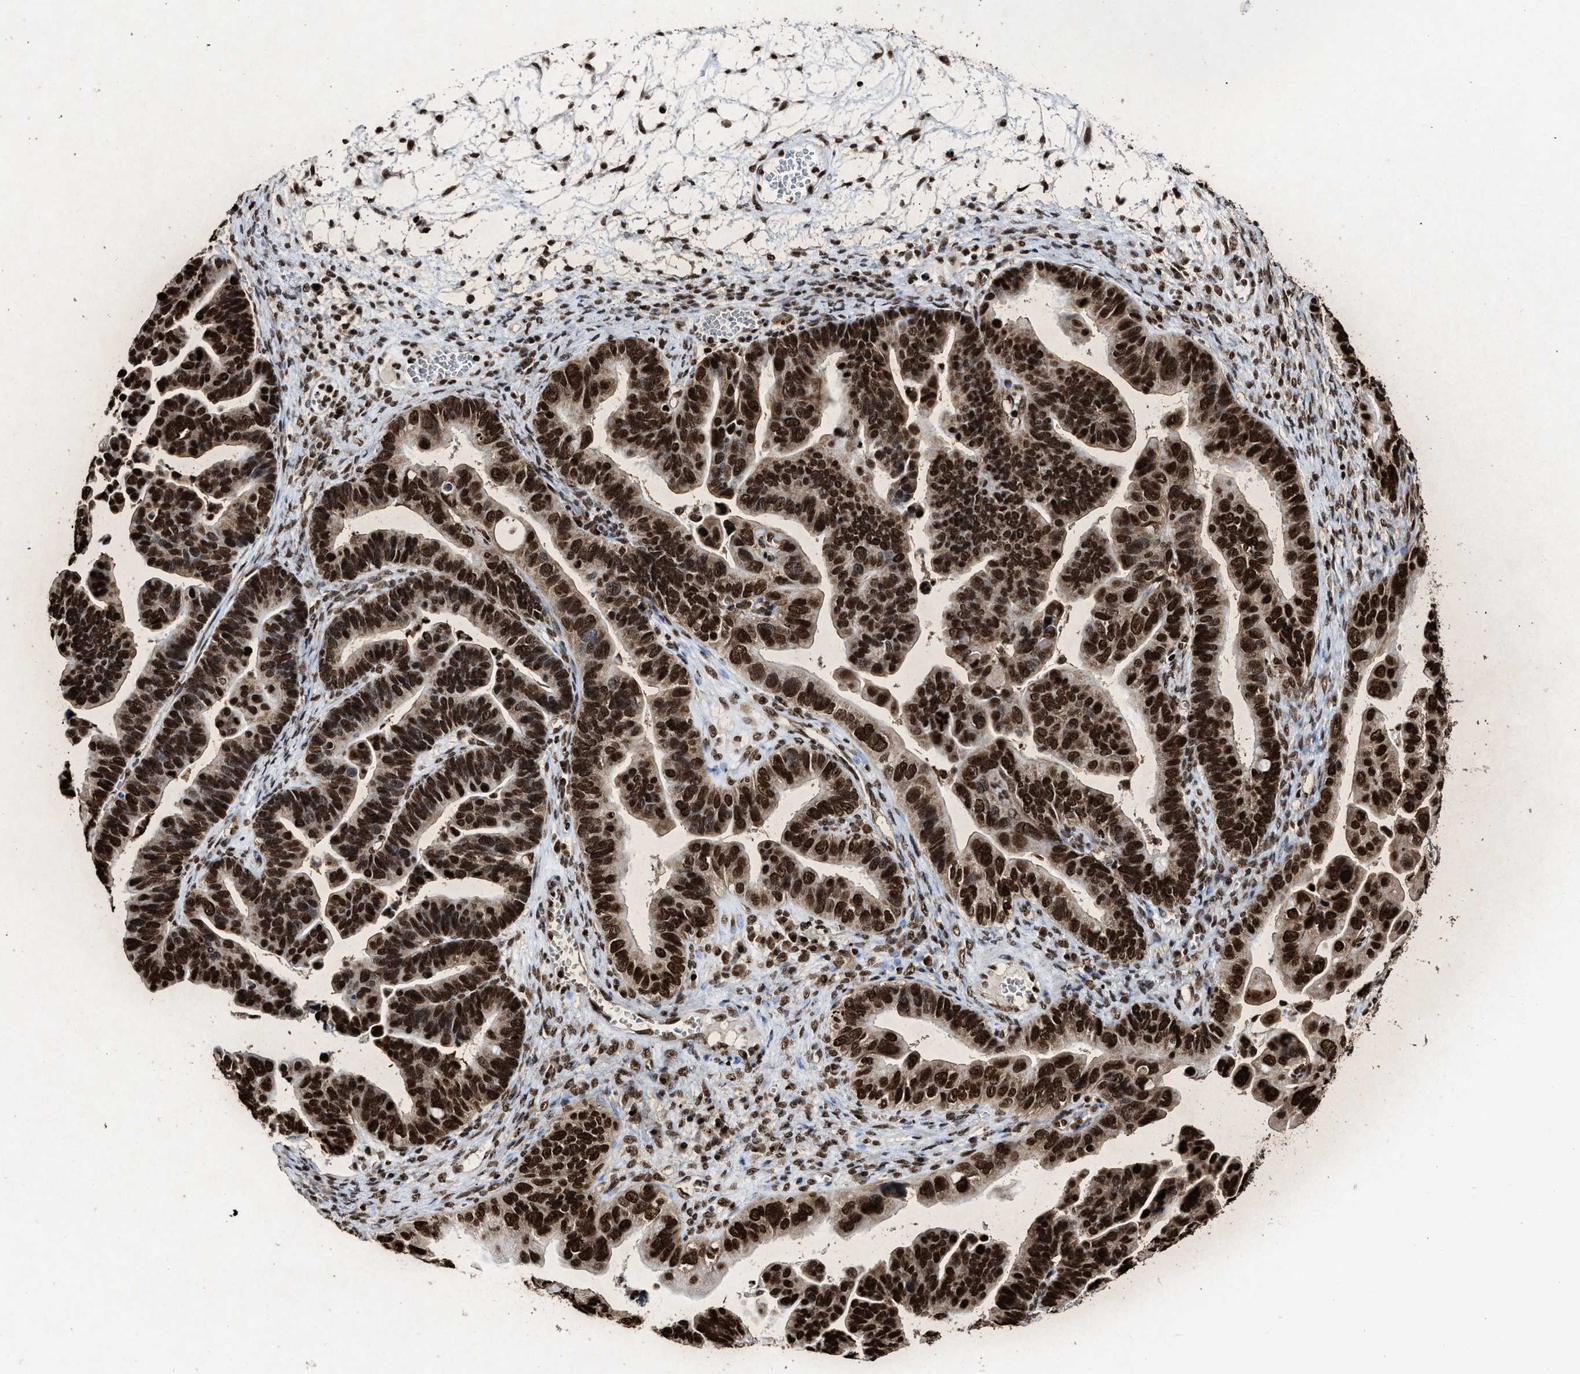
{"staining": {"intensity": "strong", "quantity": ">75%", "location": "nuclear"}, "tissue": "ovarian cancer", "cell_type": "Tumor cells", "image_type": "cancer", "snomed": [{"axis": "morphology", "description": "Cystadenocarcinoma, serous, NOS"}, {"axis": "topography", "description": "Ovary"}], "caption": "Human ovarian cancer stained with a brown dye demonstrates strong nuclear positive expression in about >75% of tumor cells.", "gene": "ALYREF", "patient": {"sex": "female", "age": 56}}